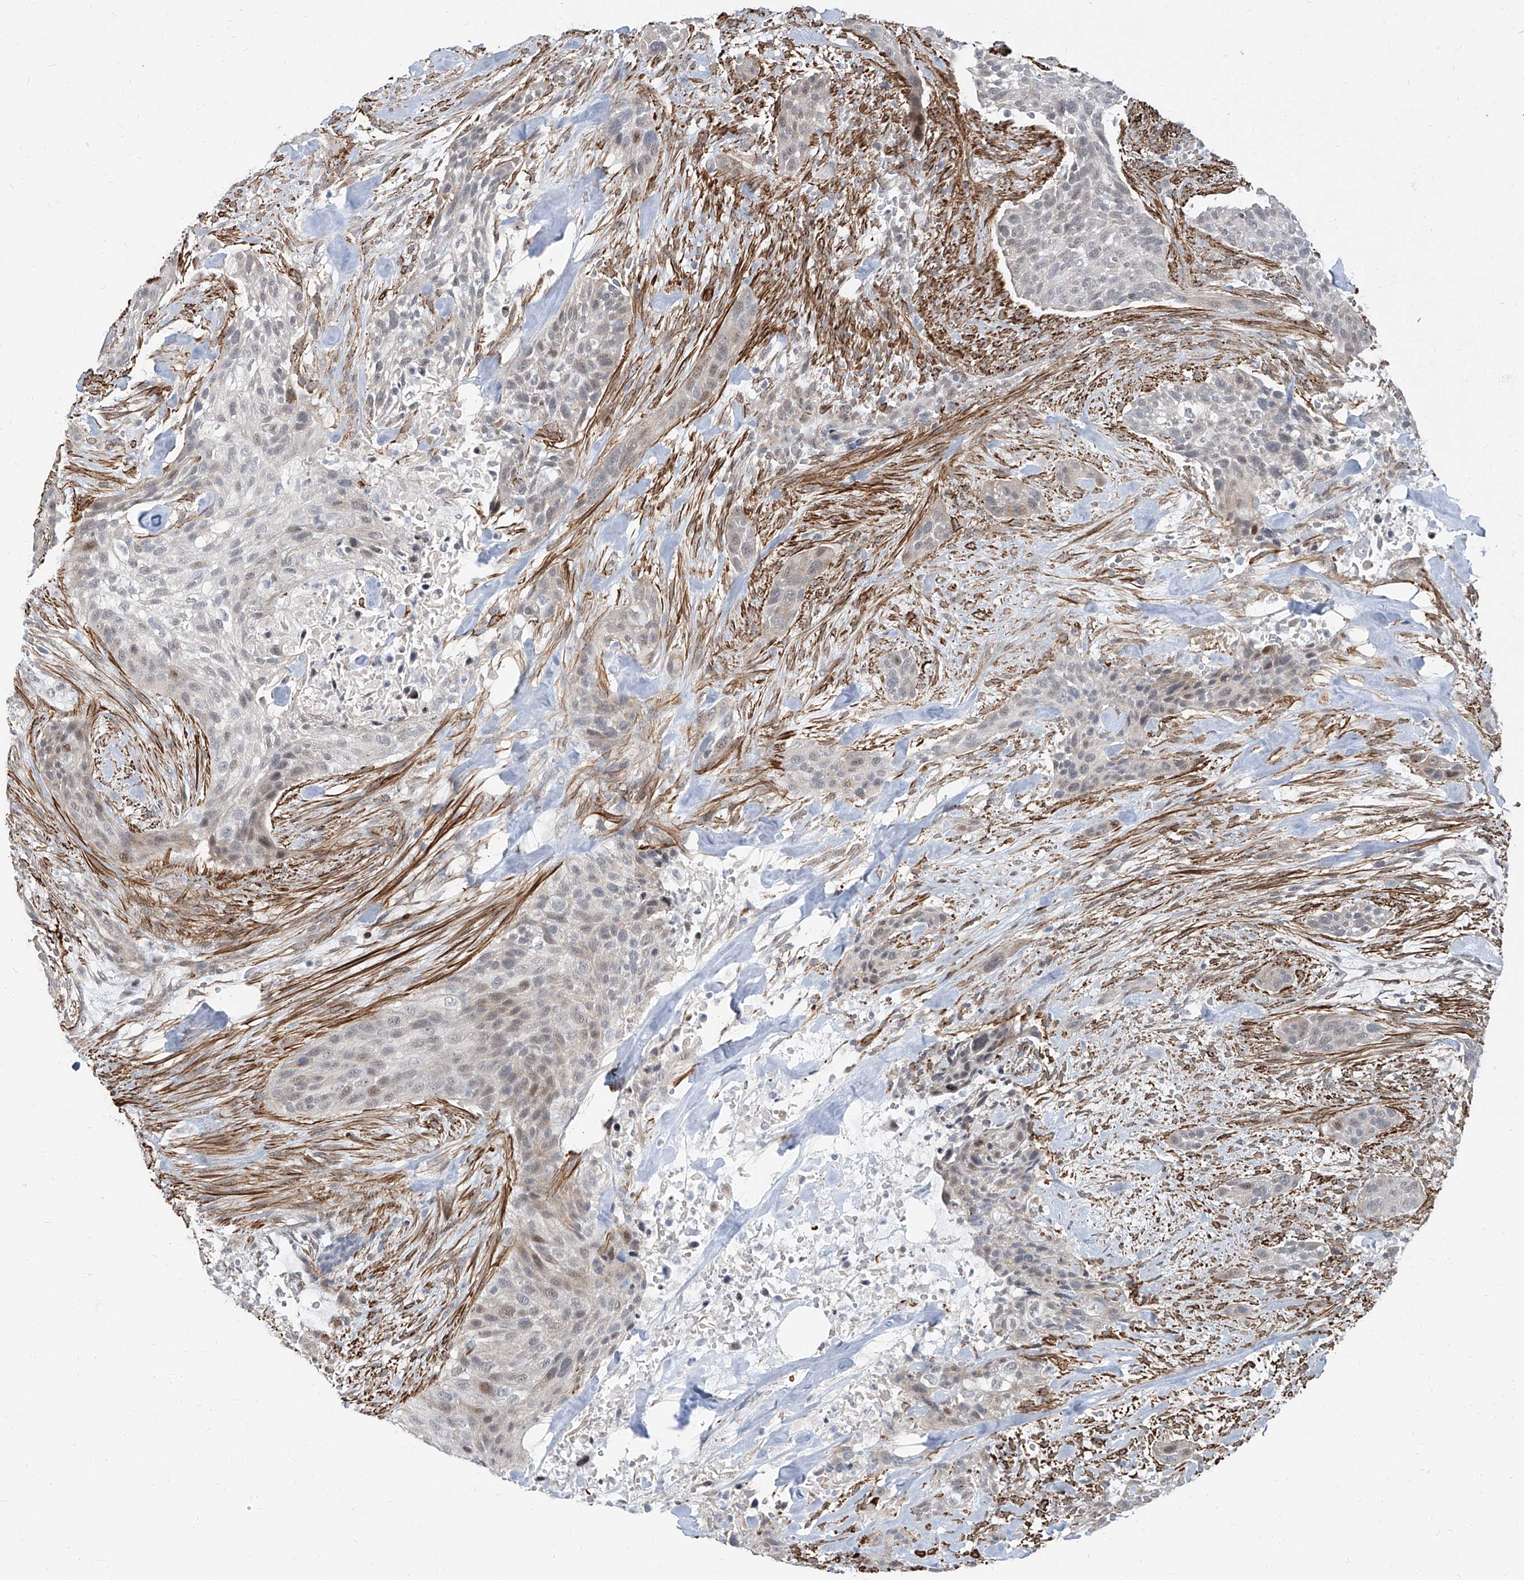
{"staining": {"intensity": "negative", "quantity": "none", "location": "none"}, "tissue": "urothelial cancer", "cell_type": "Tumor cells", "image_type": "cancer", "snomed": [{"axis": "morphology", "description": "Urothelial carcinoma, High grade"}, {"axis": "topography", "description": "Urinary bladder"}], "caption": "This image is of urothelial cancer stained with immunohistochemistry (IHC) to label a protein in brown with the nuclei are counter-stained blue. There is no expression in tumor cells.", "gene": "TXLNB", "patient": {"sex": "male", "age": 35}}